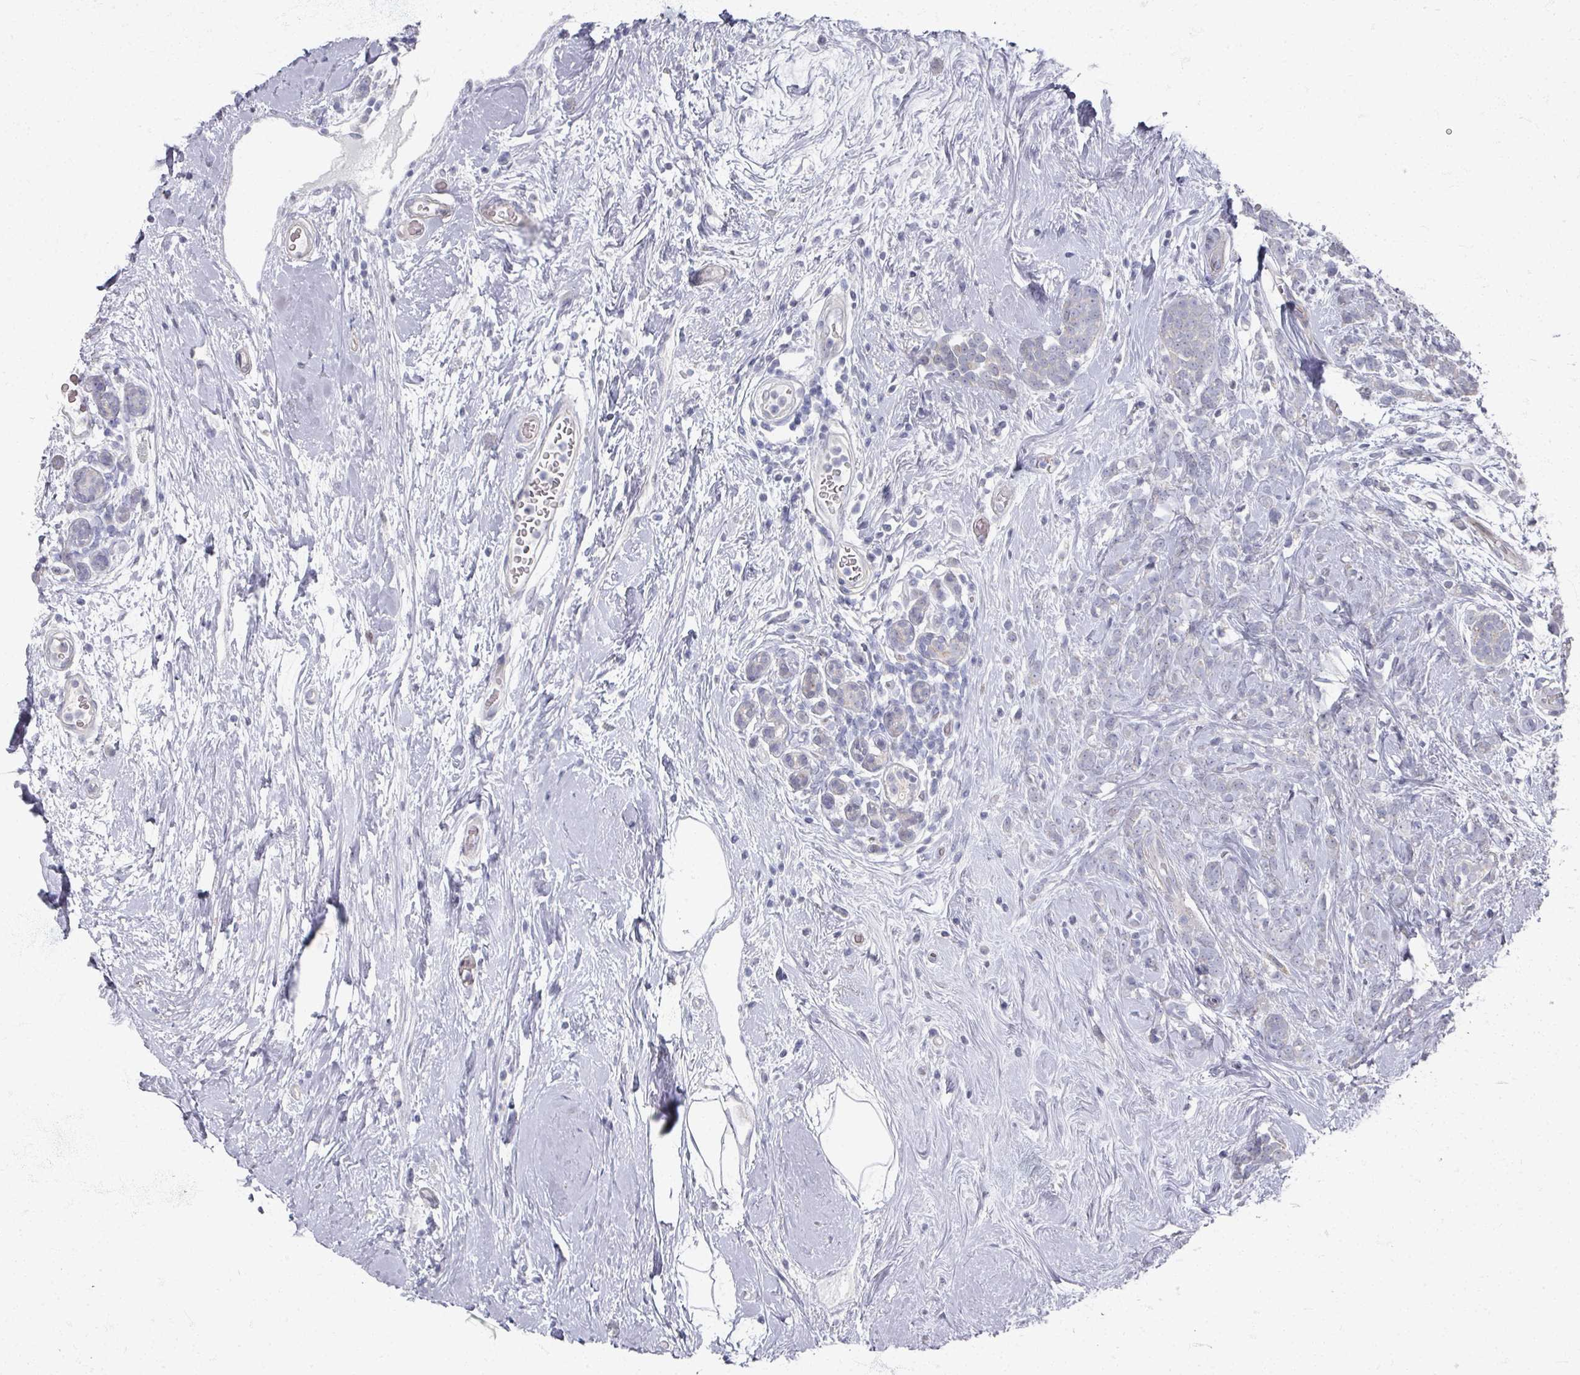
{"staining": {"intensity": "negative", "quantity": "none", "location": "none"}, "tissue": "breast cancer", "cell_type": "Tumor cells", "image_type": "cancer", "snomed": [{"axis": "morphology", "description": "Duct carcinoma"}, {"axis": "topography", "description": "Breast"}], "caption": "An immunohistochemistry histopathology image of intraductal carcinoma (breast) is shown. There is no staining in tumor cells of intraductal carcinoma (breast).", "gene": "TTYH3", "patient": {"sex": "female", "age": 75}}